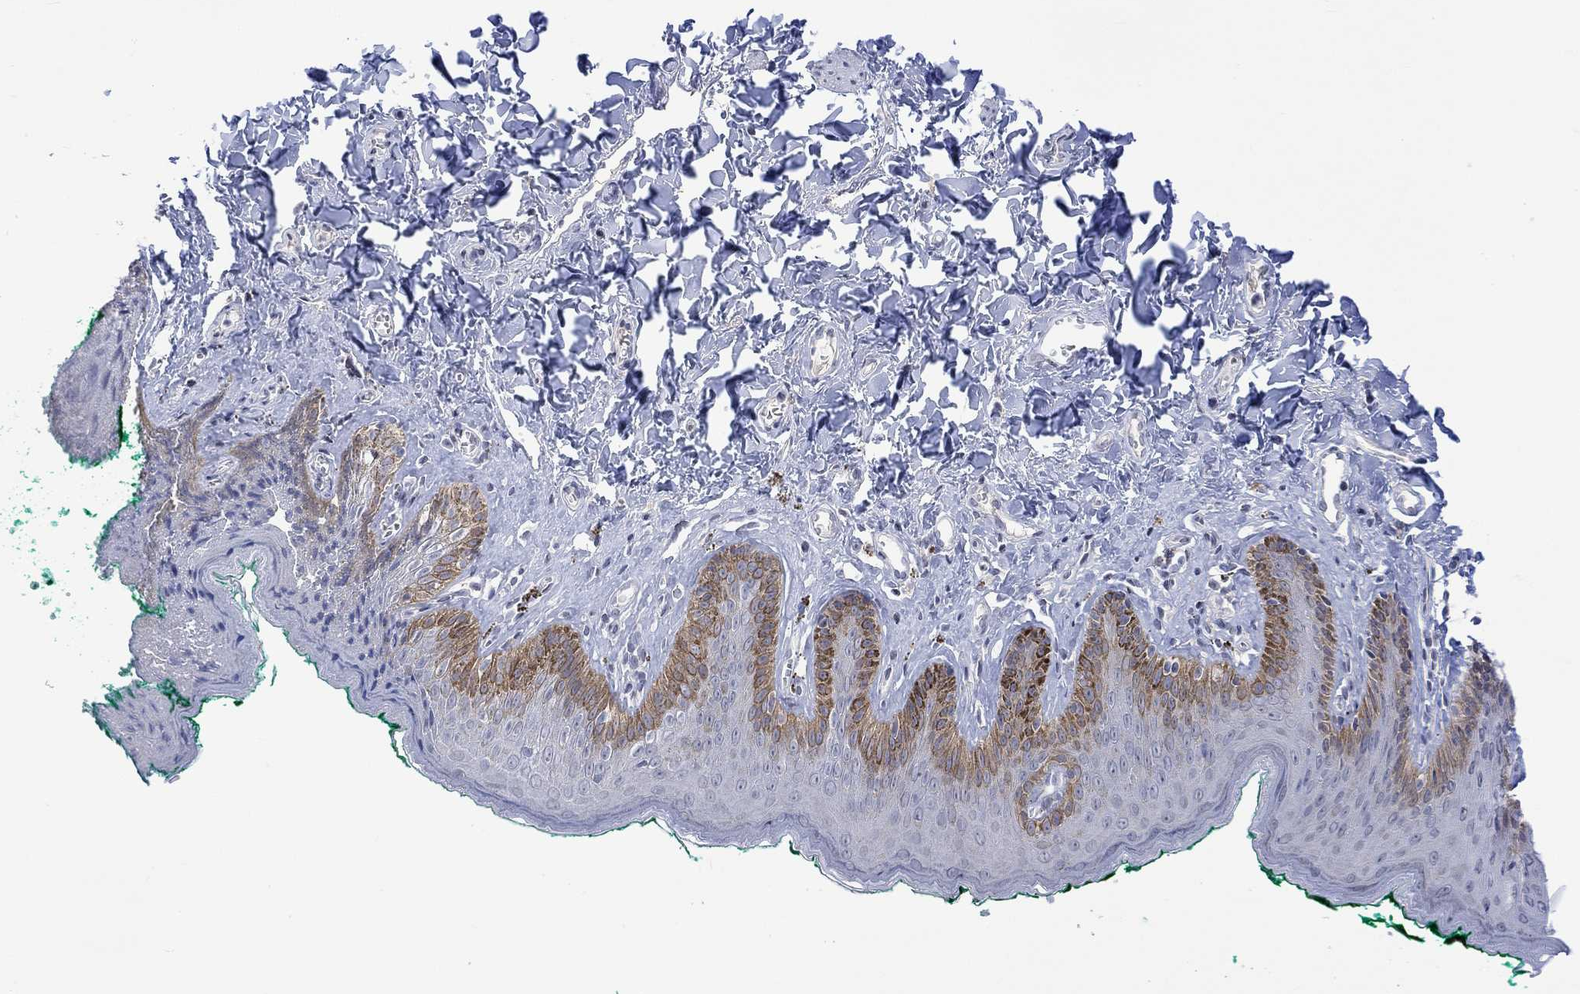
{"staining": {"intensity": "moderate", "quantity": "<25%", "location": "cytoplasmic/membranous"}, "tissue": "skin", "cell_type": "Epidermal cells", "image_type": "normal", "snomed": [{"axis": "morphology", "description": "Normal tissue, NOS"}, {"axis": "topography", "description": "Vulva"}], "caption": "Moderate cytoplasmic/membranous expression for a protein is identified in about <25% of epidermal cells of benign skin using immunohistochemistry (IHC).", "gene": "DCX", "patient": {"sex": "female", "age": 66}}